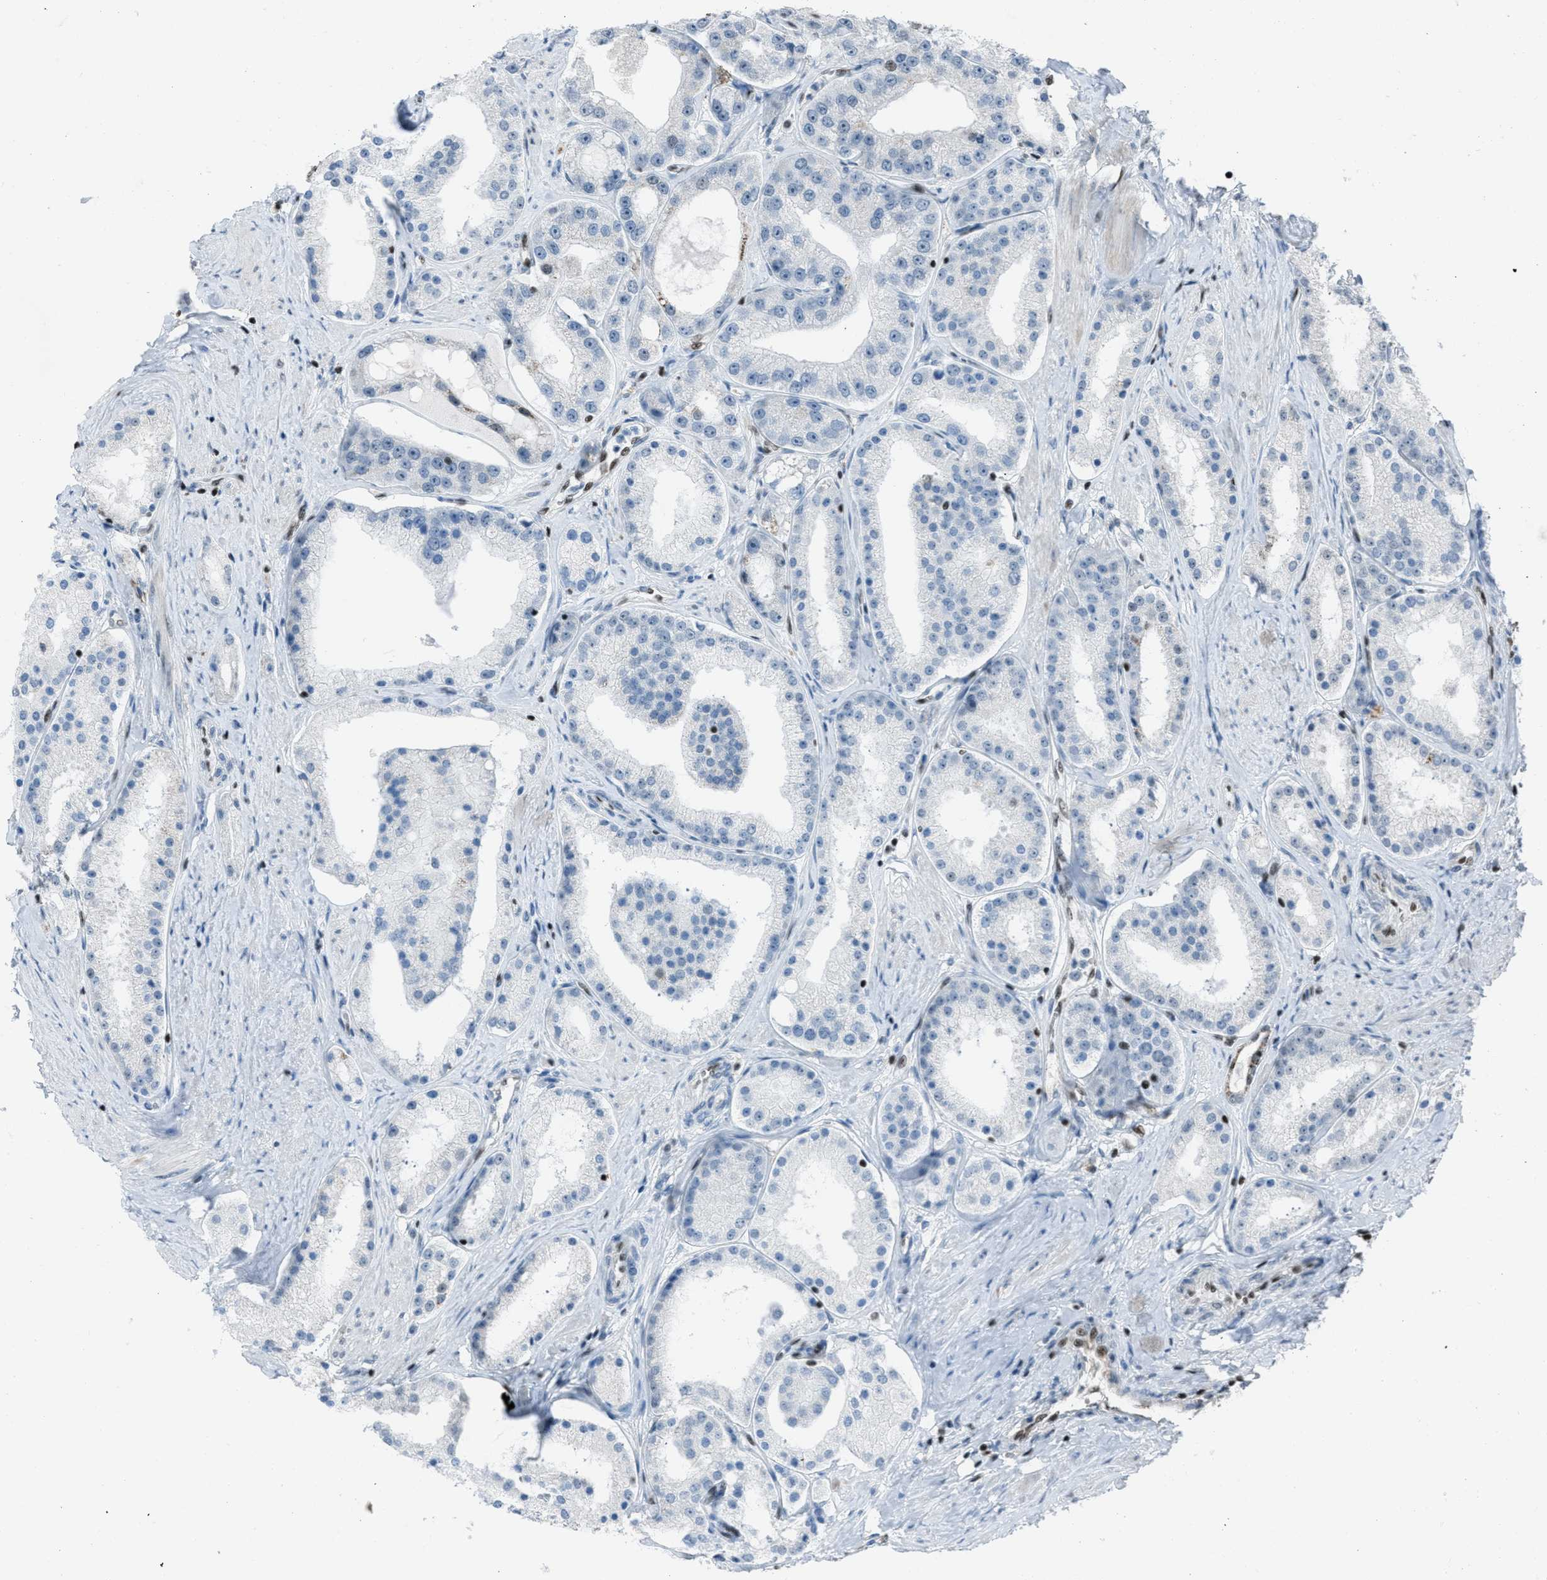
{"staining": {"intensity": "weak", "quantity": "<25%", "location": "cytoplasmic/membranous"}, "tissue": "prostate cancer", "cell_type": "Tumor cells", "image_type": "cancer", "snomed": [{"axis": "morphology", "description": "Adenocarcinoma, Low grade"}, {"axis": "topography", "description": "Prostate"}], "caption": "A histopathology image of human prostate cancer is negative for staining in tumor cells.", "gene": "SLFN5", "patient": {"sex": "male", "age": 63}}